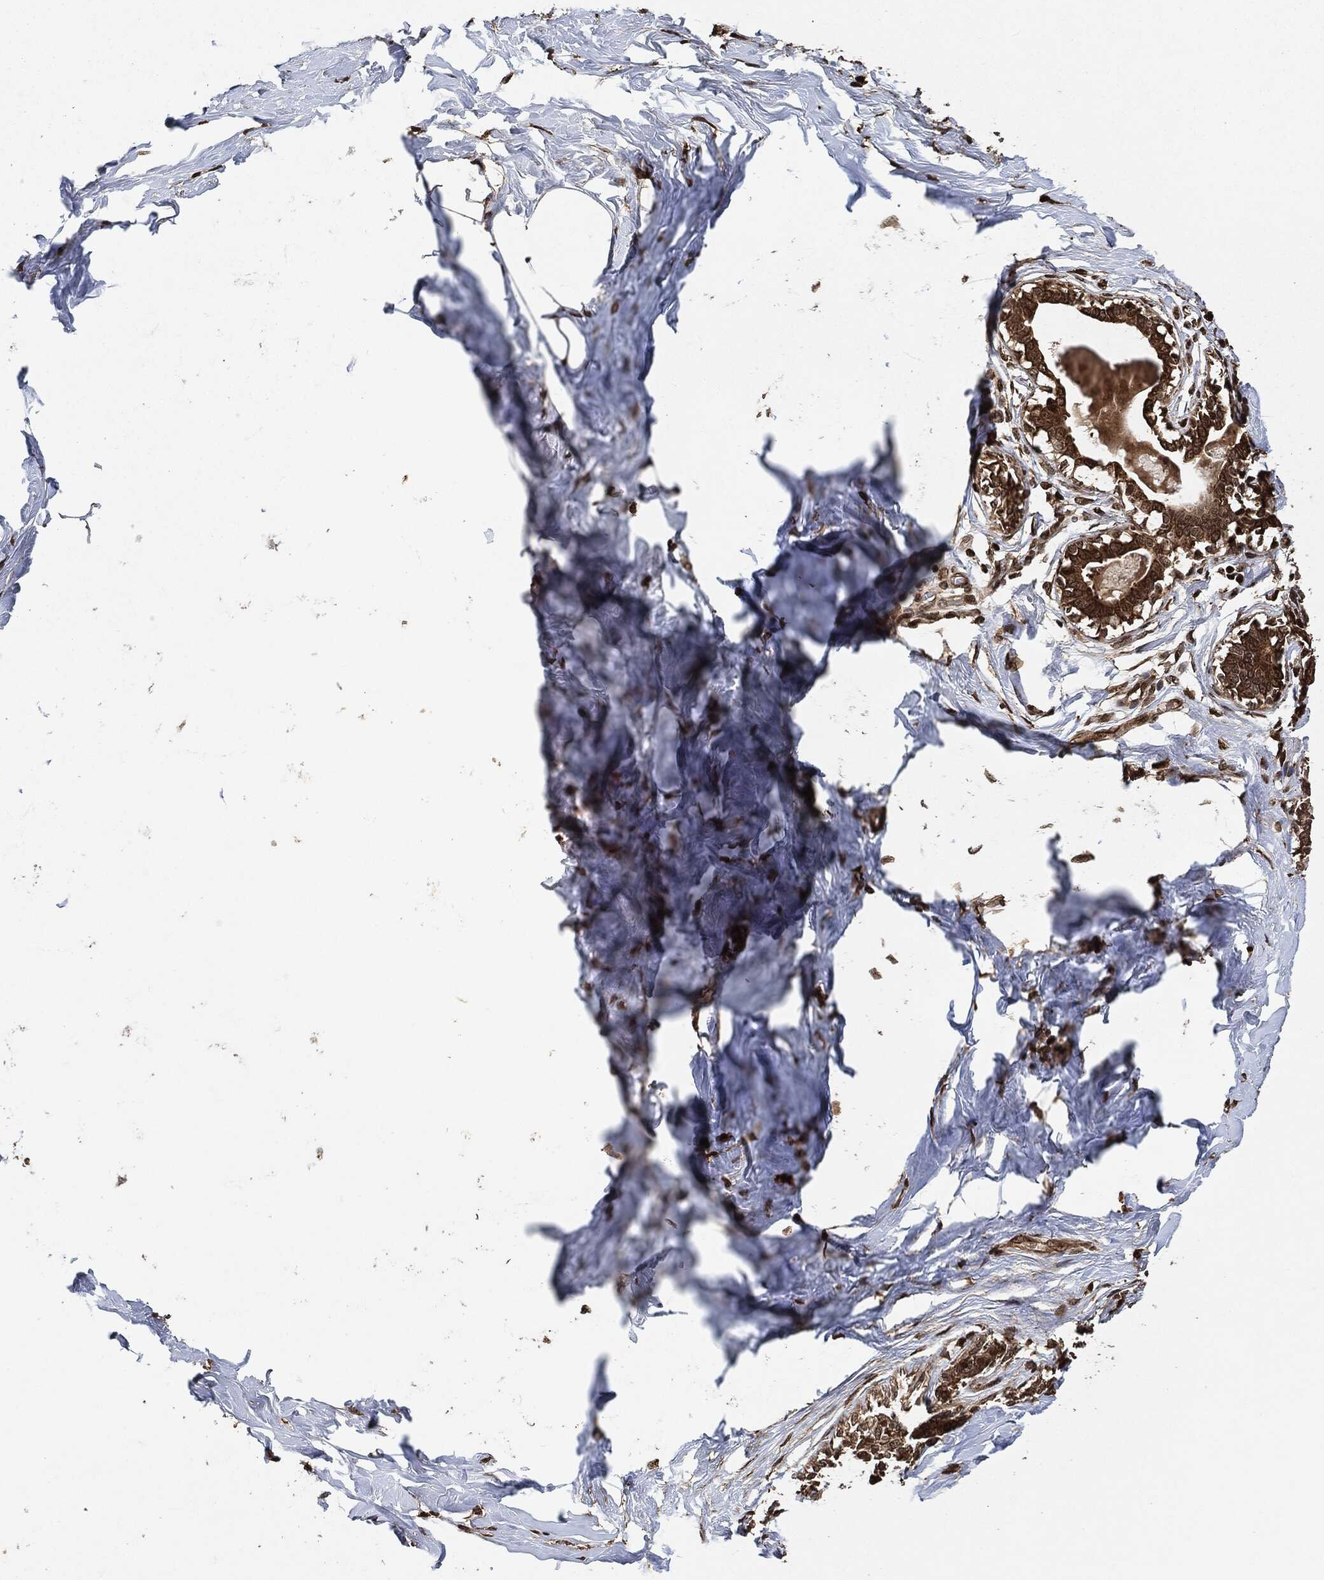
{"staining": {"intensity": "moderate", "quantity": "<25%", "location": "nuclear"}, "tissue": "breast", "cell_type": "Adipocytes", "image_type": "normal", "snomed": [{"axis": "morphology", "description": "Normal tissue, NOS"}, {"axis": "morphology", "description": "Lobular carcinoma, in situ"}, {"axis": "topography", "description": "Breast"}], "caption": "This image shows immunohistochemistry (IHC) staining of benign human breast, with low moderate nuclear staining in approximately <25% of adipocytes.", "gene": "PDK1", "patient": {"sex": "female", "age": 35}}